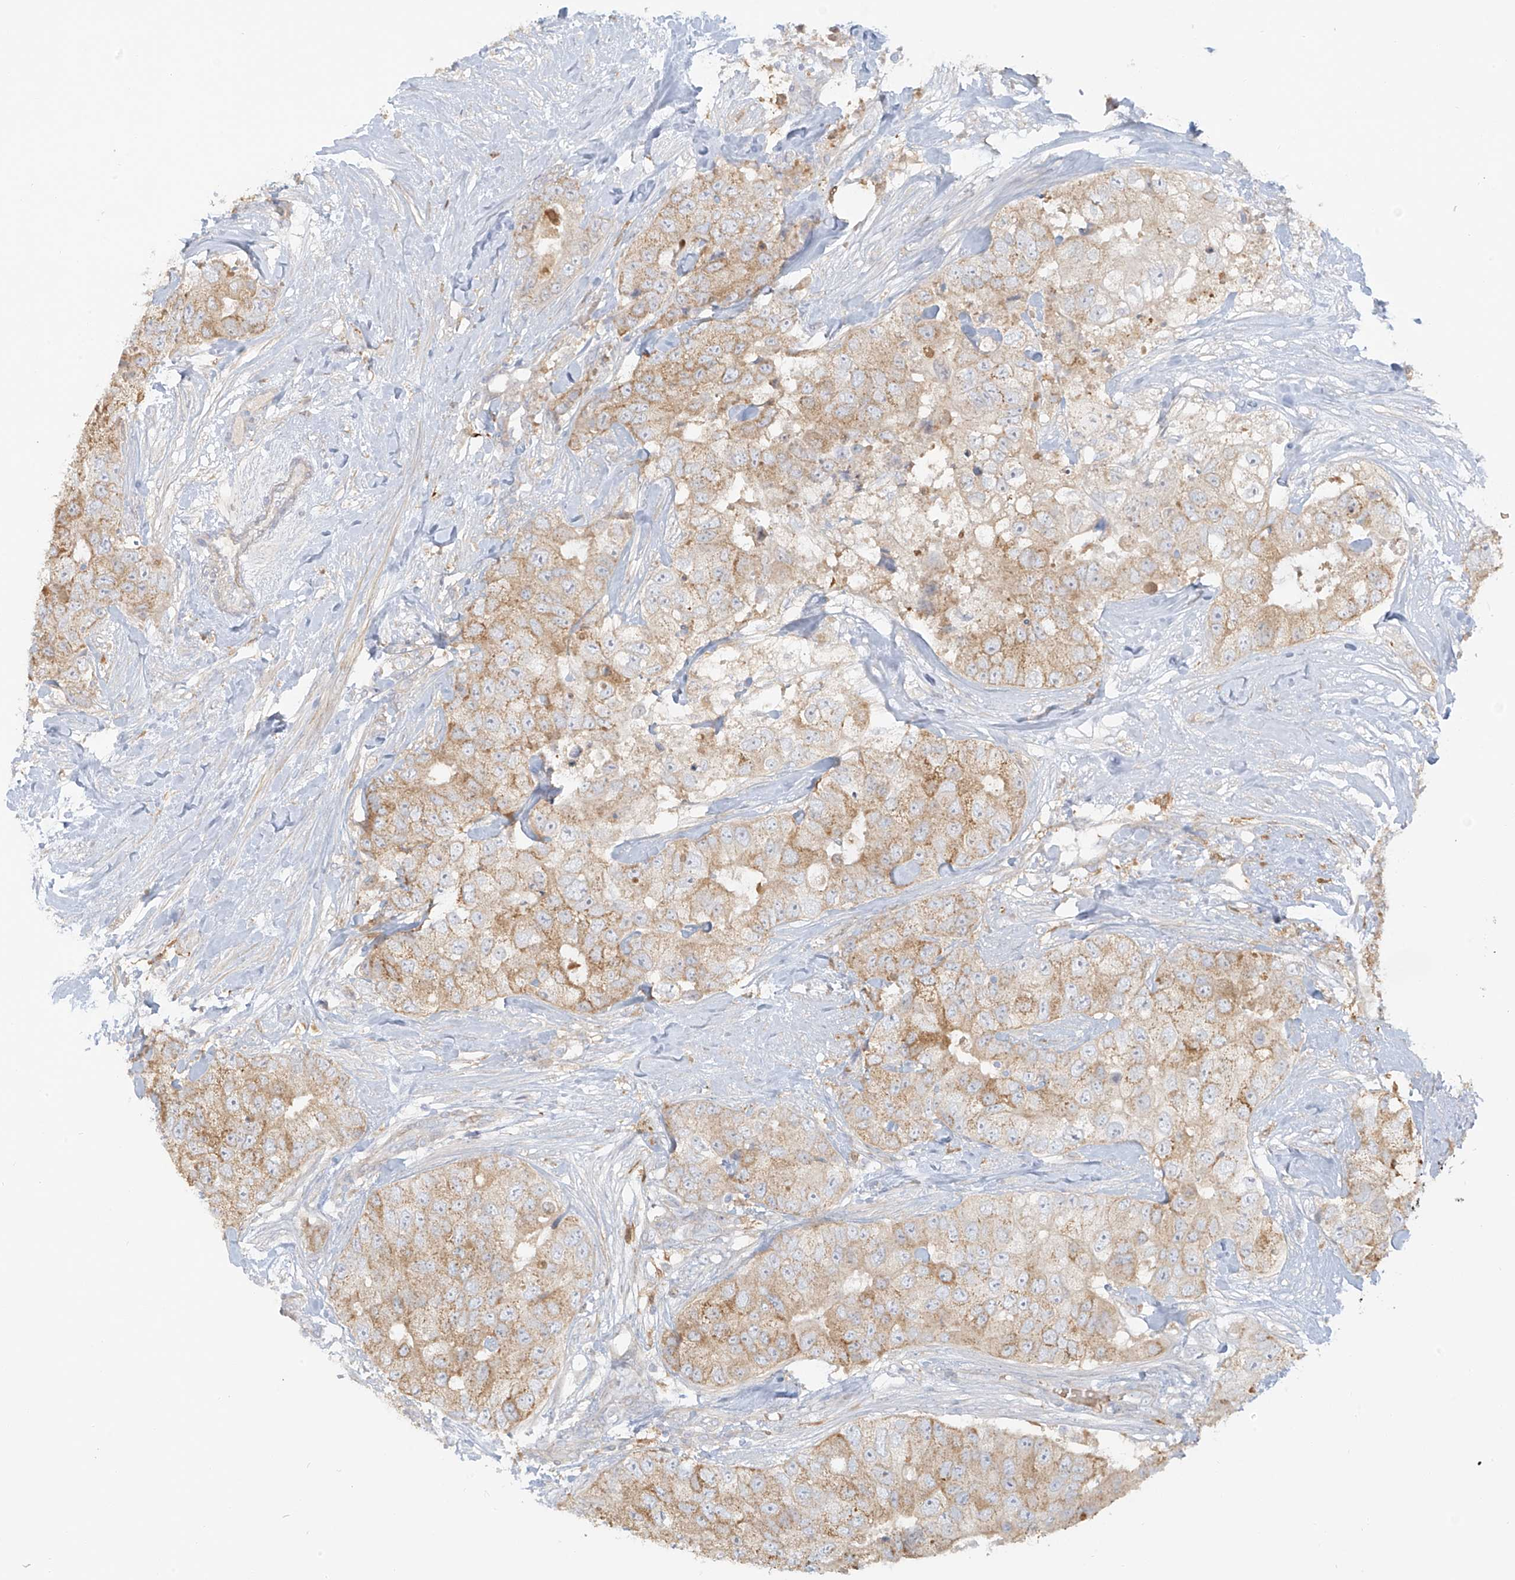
{"staining": {"intensity": "moderate", "quantity": "25%-75%", "location": "cytoplasmic/membranous"}, "tissue": "breast cancer", "cell_type": "Tumor cells", "image_type": "cancer", "snomed": [{"axis": "morphology", "description": "Duct carcinoma"}, {"axis": "topography", "description": "Breast"}], "caption": "The immunohistochemical stain highlights moderate cytoplasmic/membranous staining in tumor cells of breast intraductal carcinoma tissue.", "gene": "UPK1B", "patient": {"sex": "female", "age": 62}}